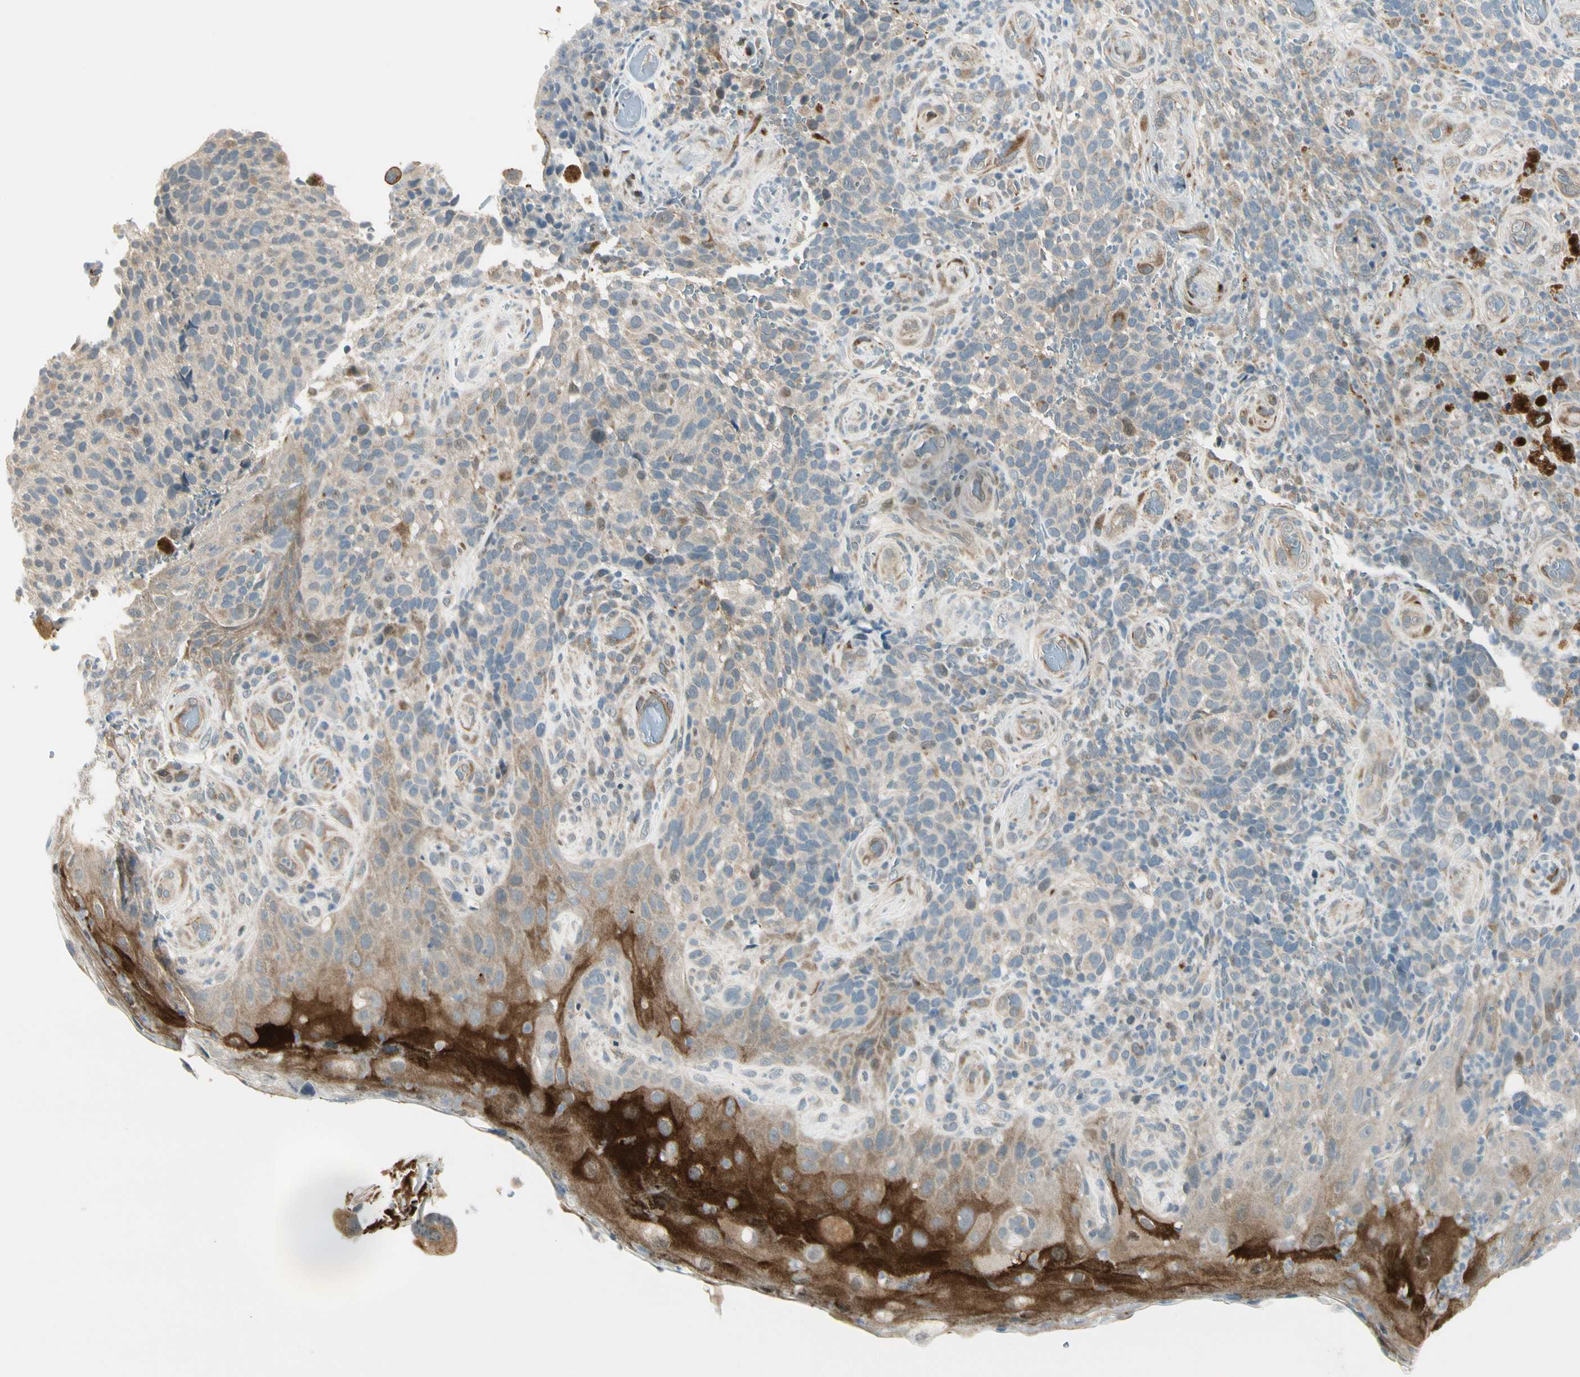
{"staining": {"intensity": "weak", "quantity": "25%-75%", "location": "cytoplasmic/membranous"}, "tissue": "melanoma", "cell_type": "Tumor cells", "image_type": "cancer", "snomed": [{"axis": "morphology", "description": "Malignant melanoma, NOS"}, {"axis": "topography", "description": "Skin"}], "caption": "Immunohistochemistry (IHC) (DAB) staining of malignant melanoma shows weak cytoplasmic/membranous protein expression in approximately 25%-75% of tumor cells.", "gene": "SVBP", "patient": {"sex": "female", "age": 73}}